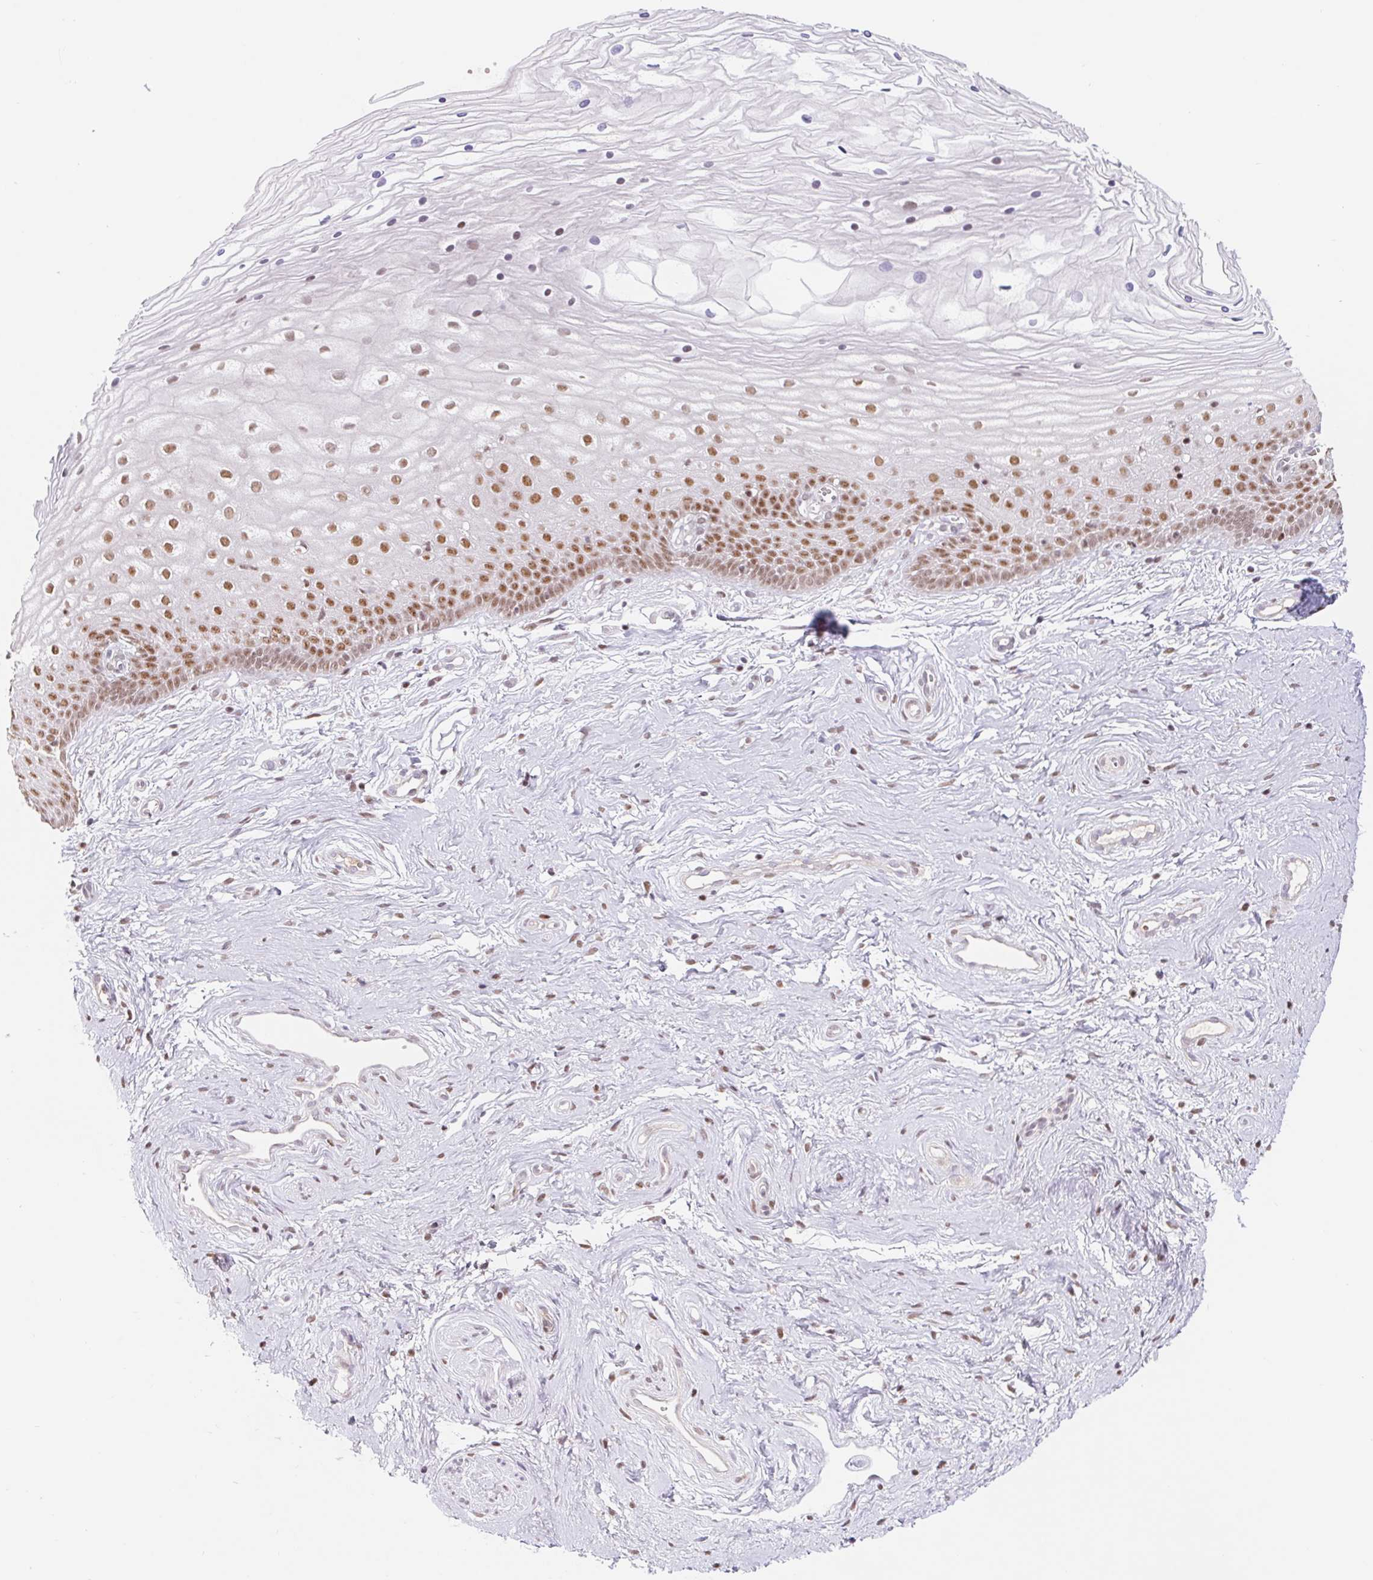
{"staining": {"intensity": "moderate", "quantity": ">75%", "location": "nuclear"}, "tissue": "vagina", "cell_type": "Squamous epithelial cells", "image_type": "normal", "snomed": [{"axis": "morphology", "description": "Normal tissue, NOS"}, {"axis": "topography", "description": "Vagina"}], "caption": "Moderate nuclear positivity is appreciated in approximately >75% of squamous epithelial cells in benign vagina. (IHC, brightfield microscopy, high magnification).", "gene": "TRERF1", "patient": {"sex": "female", "age": 38}}